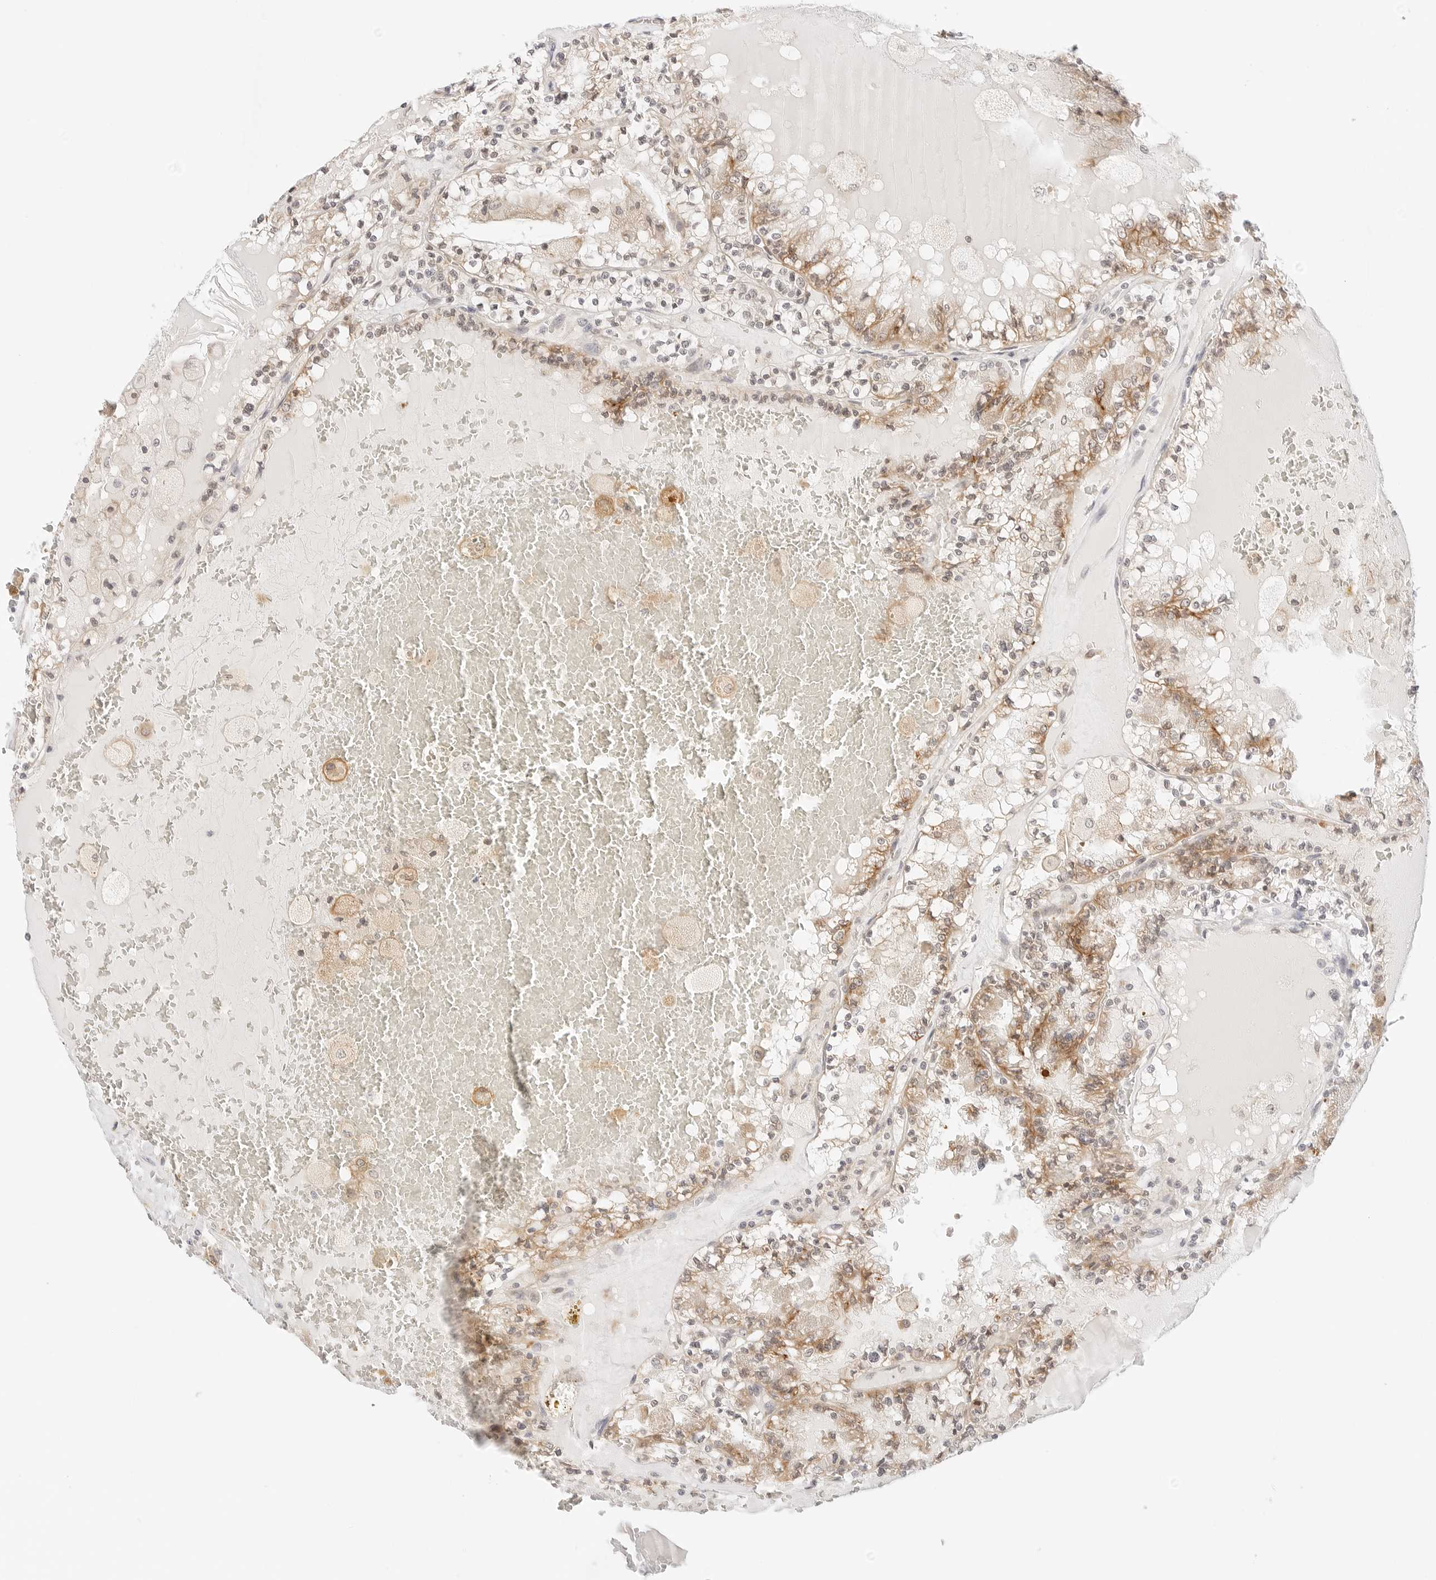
{"staining": {"intensity": "moderate", "quantity": ">75%", "location": "cytoplasmic/membranous"}, "tissue": "renal cancer", "cell_type": "Tumor cells", "image_type": "cancer", "snomed": [{"axis": "morphology", "description": "Adenocarcinoma, NOS"}, {"axis": "topography", "description": "Kidney"}], "caption": "Adenocarcinoma (renal) stained with a protein marker exhibits moderate staining in tumor cells.", "gene": "ERO1B", "patient": {"sex": "female", "age": 56}}